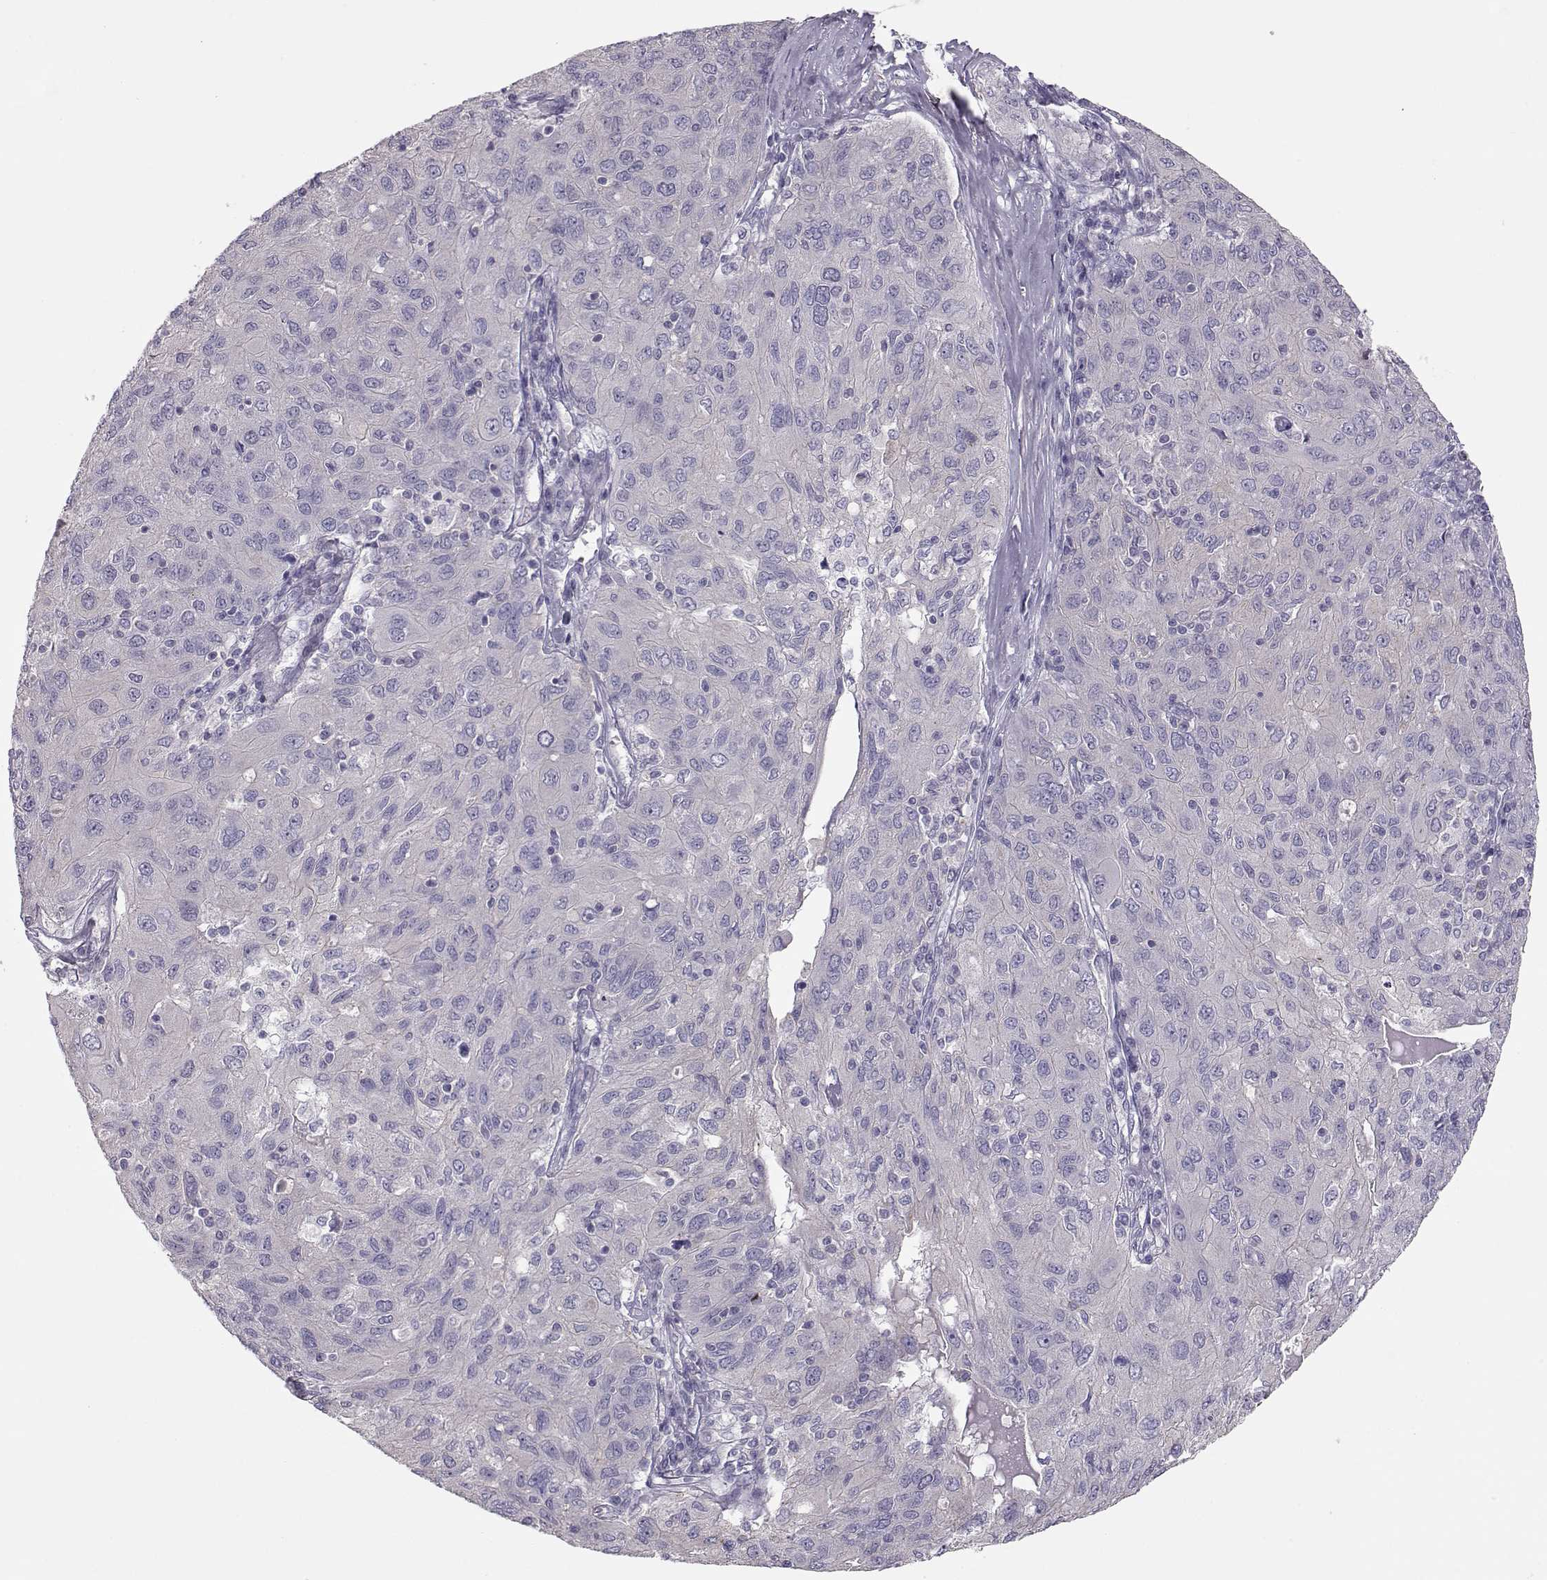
{"staining": {"intensity": "negative", "quantity": "none", "location": "none"}, "tissue": "ovarian cancer", "cell_type": "Tumor cells", "image_type": "cancer", "snomed": [{"axis": "morphology", "description": "Carcinoma, endometroid"}, {"axis": "topography", "description": "Ovary"}], "caption": "Image shows no protein expression in tumor cells of ovarian cancer tissue.", "gene": "GRK1", "patient": {"sex": "female", "age": 50}}